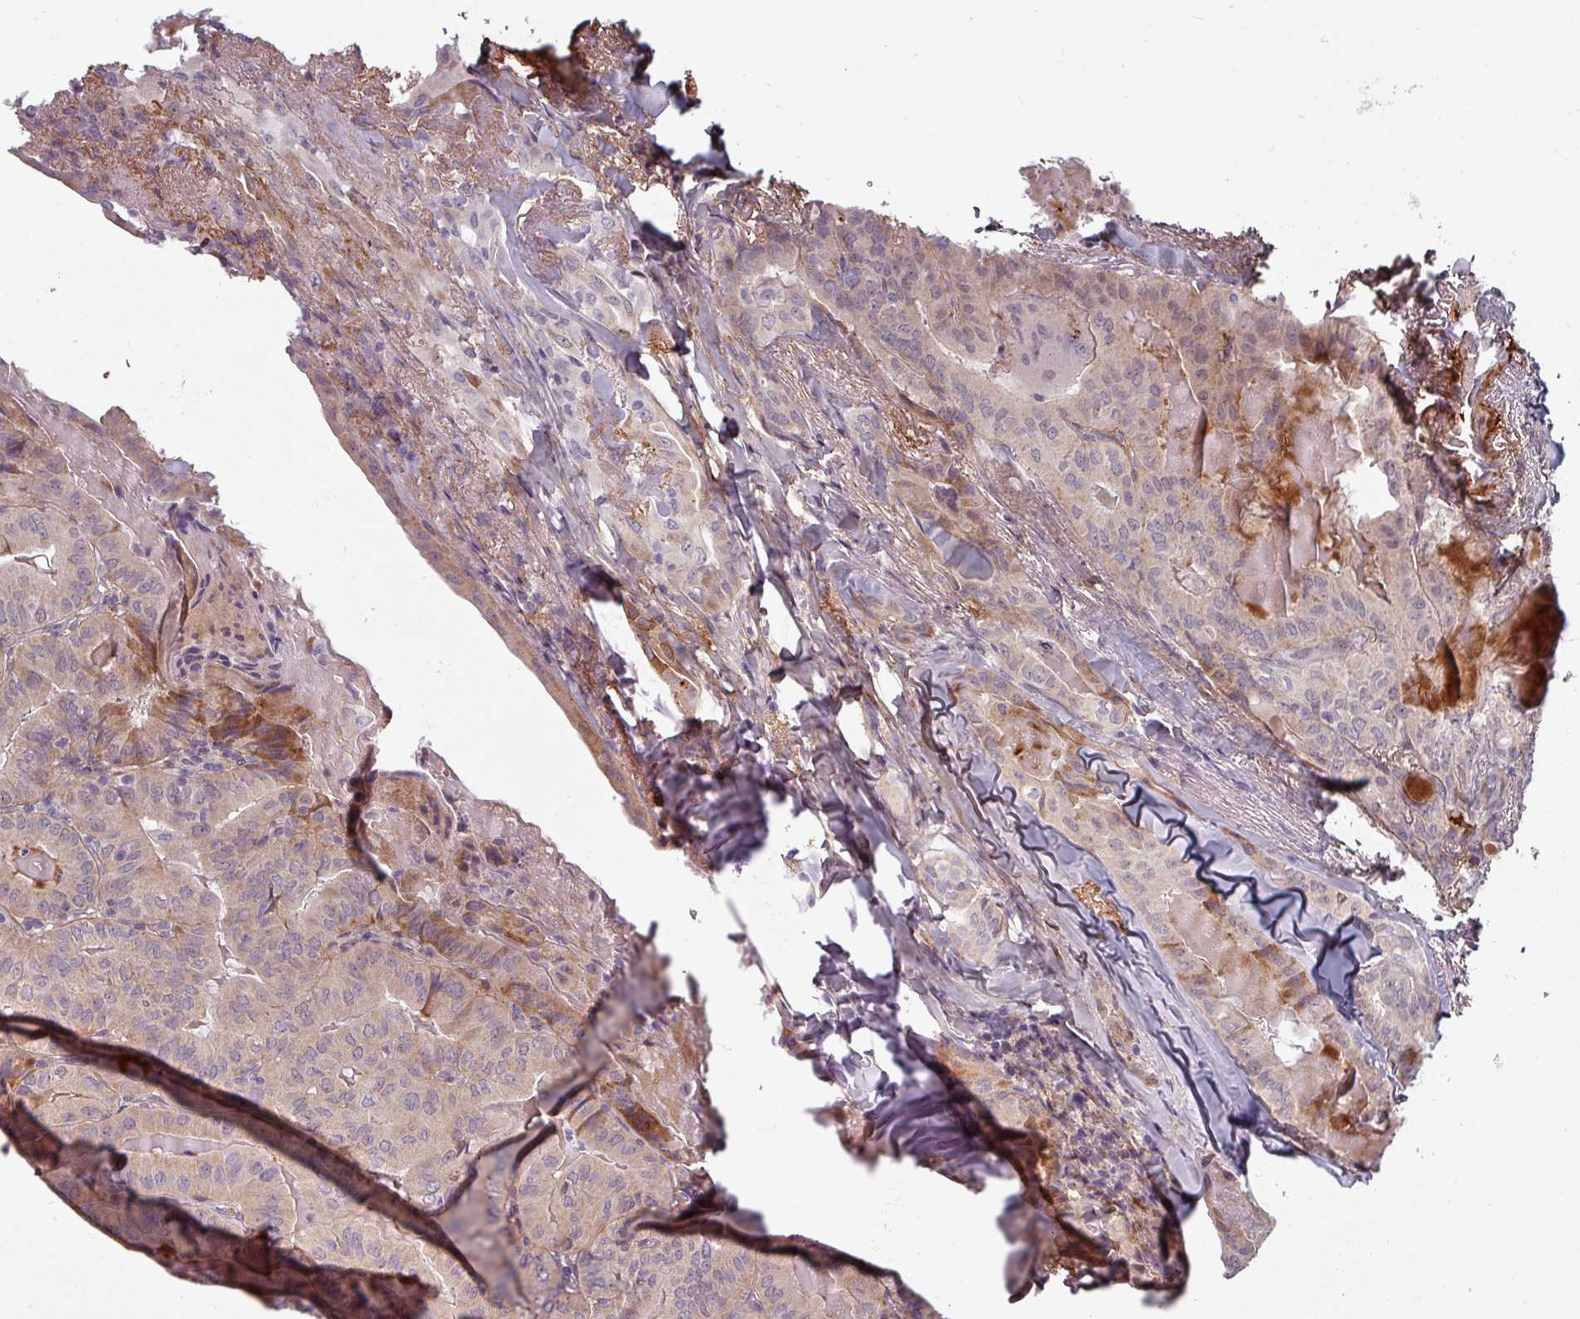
{"staining": {"intensity": "moderate", "quantity": "<25%", "location": "cytoplasmic/membranous"}, "tissue": "thyroid cancer", "cell_type": "Tumor cells", "image_type": "cancer", "snomed": [{"axis": "morphology", "description": "Papillary adenocarcinoma, NOS"}, {"axis": "topography", "description": "Thyroid gland"}], "caption": "The immunohistochemical stain highlights moderate cytoplasmic/membranous expression in tumor cells of thyroid papillary adenocarcinoma tissue. (DAB IHC, brown staining for protein, blue staining for nuclei).", "gene": "CYB5RL", "patient": {"sex": "female", "age": 68}}